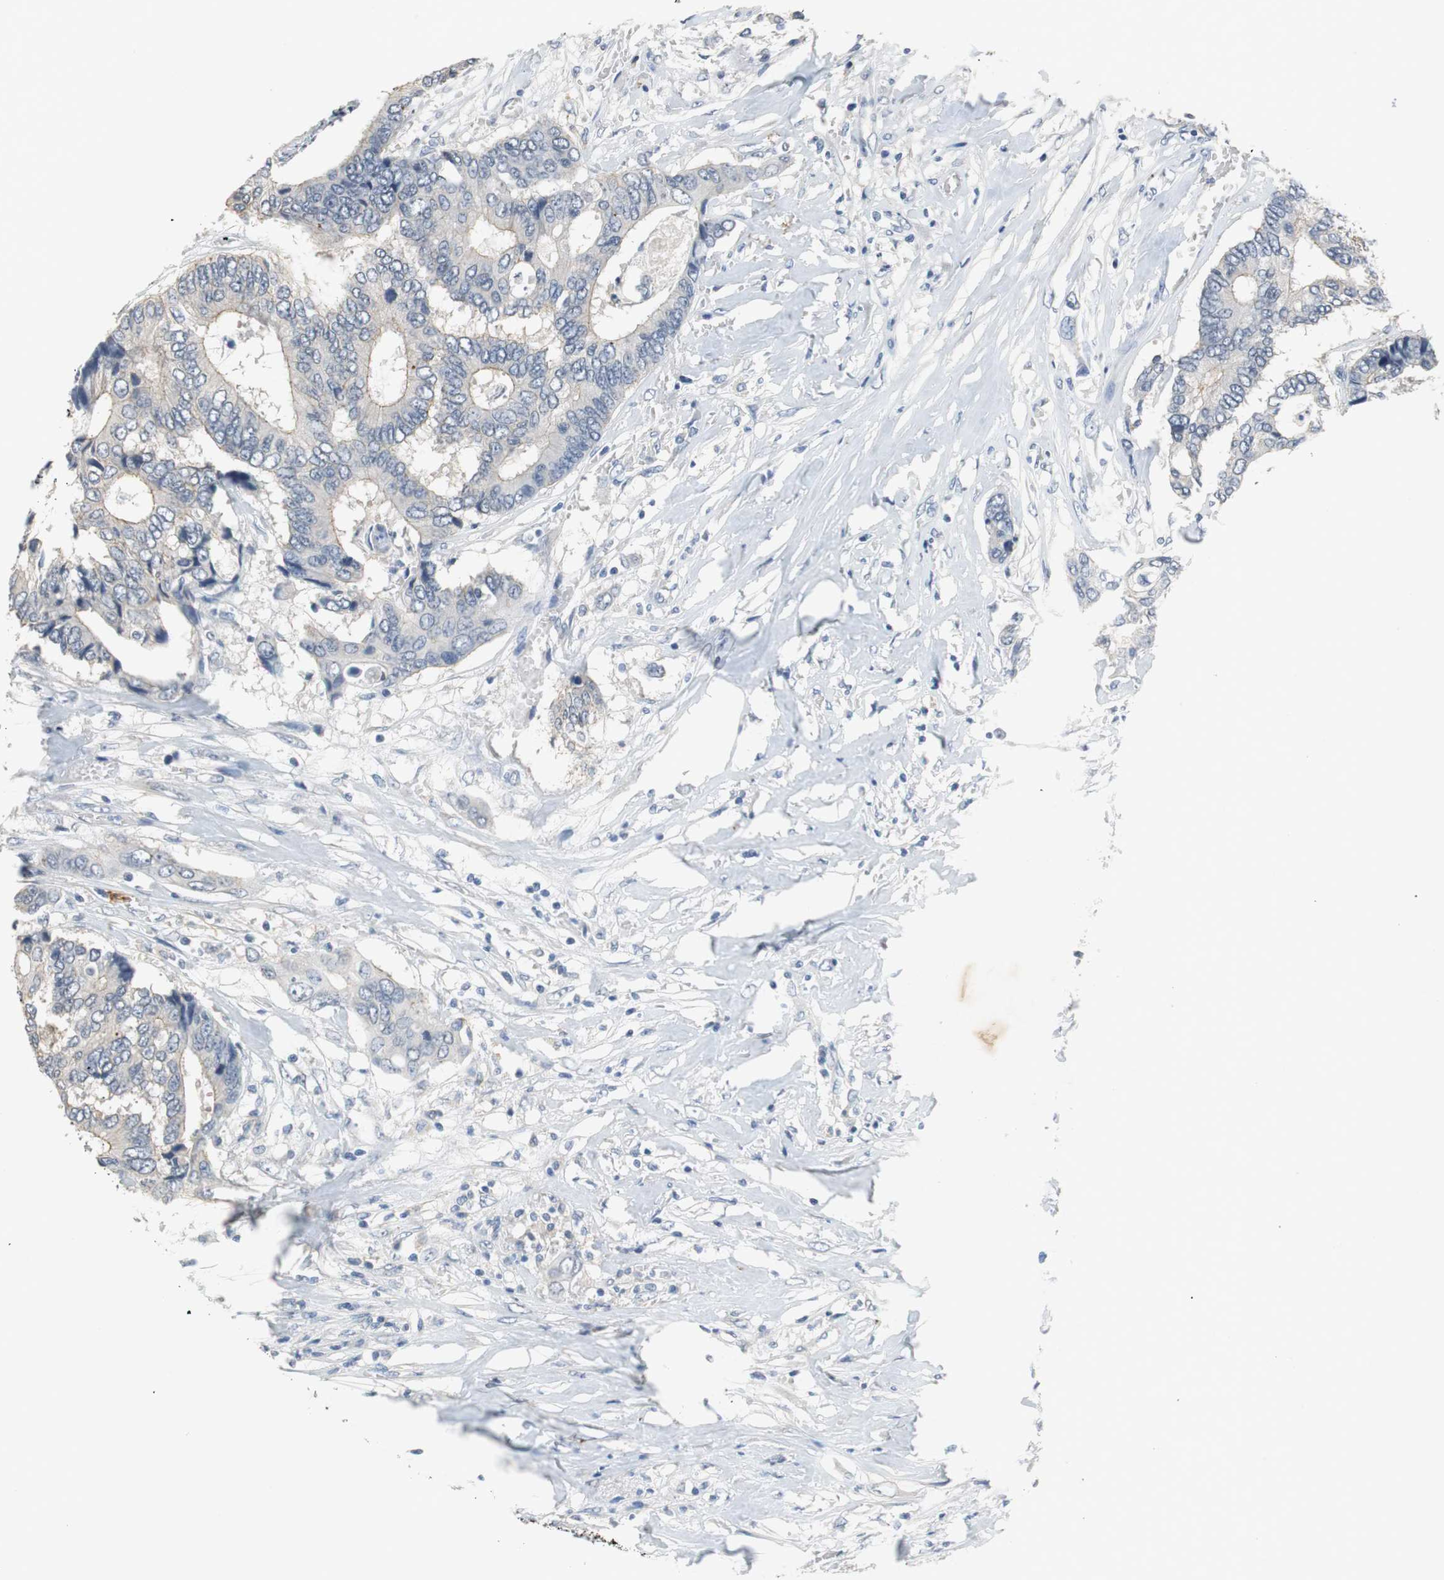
{"staining": {"intensity": "weak", "quantity": "<25%", "location": "cytoplasmic/membranous"}, "tissue": "colorectal cancer", "cell_type": "Tumor cells", "image_type": "cancer", "snomed": [{"axis": "morphology", "description": "Adenocarcinoma, NOS"}, {"axis": "topography", "description": "Rectum"}], "caption": "A high-resolution histopathology image shows IHC staining of colorectal cancer (adenocarcinoma), which exhibits no significant expression in tumor cells. The staining is performed using DAB brown chromogen with nuclei counter-stained in using hematoxylin.", "gene": "MUC7", "patient": {"sex": "male", "age": 55}}